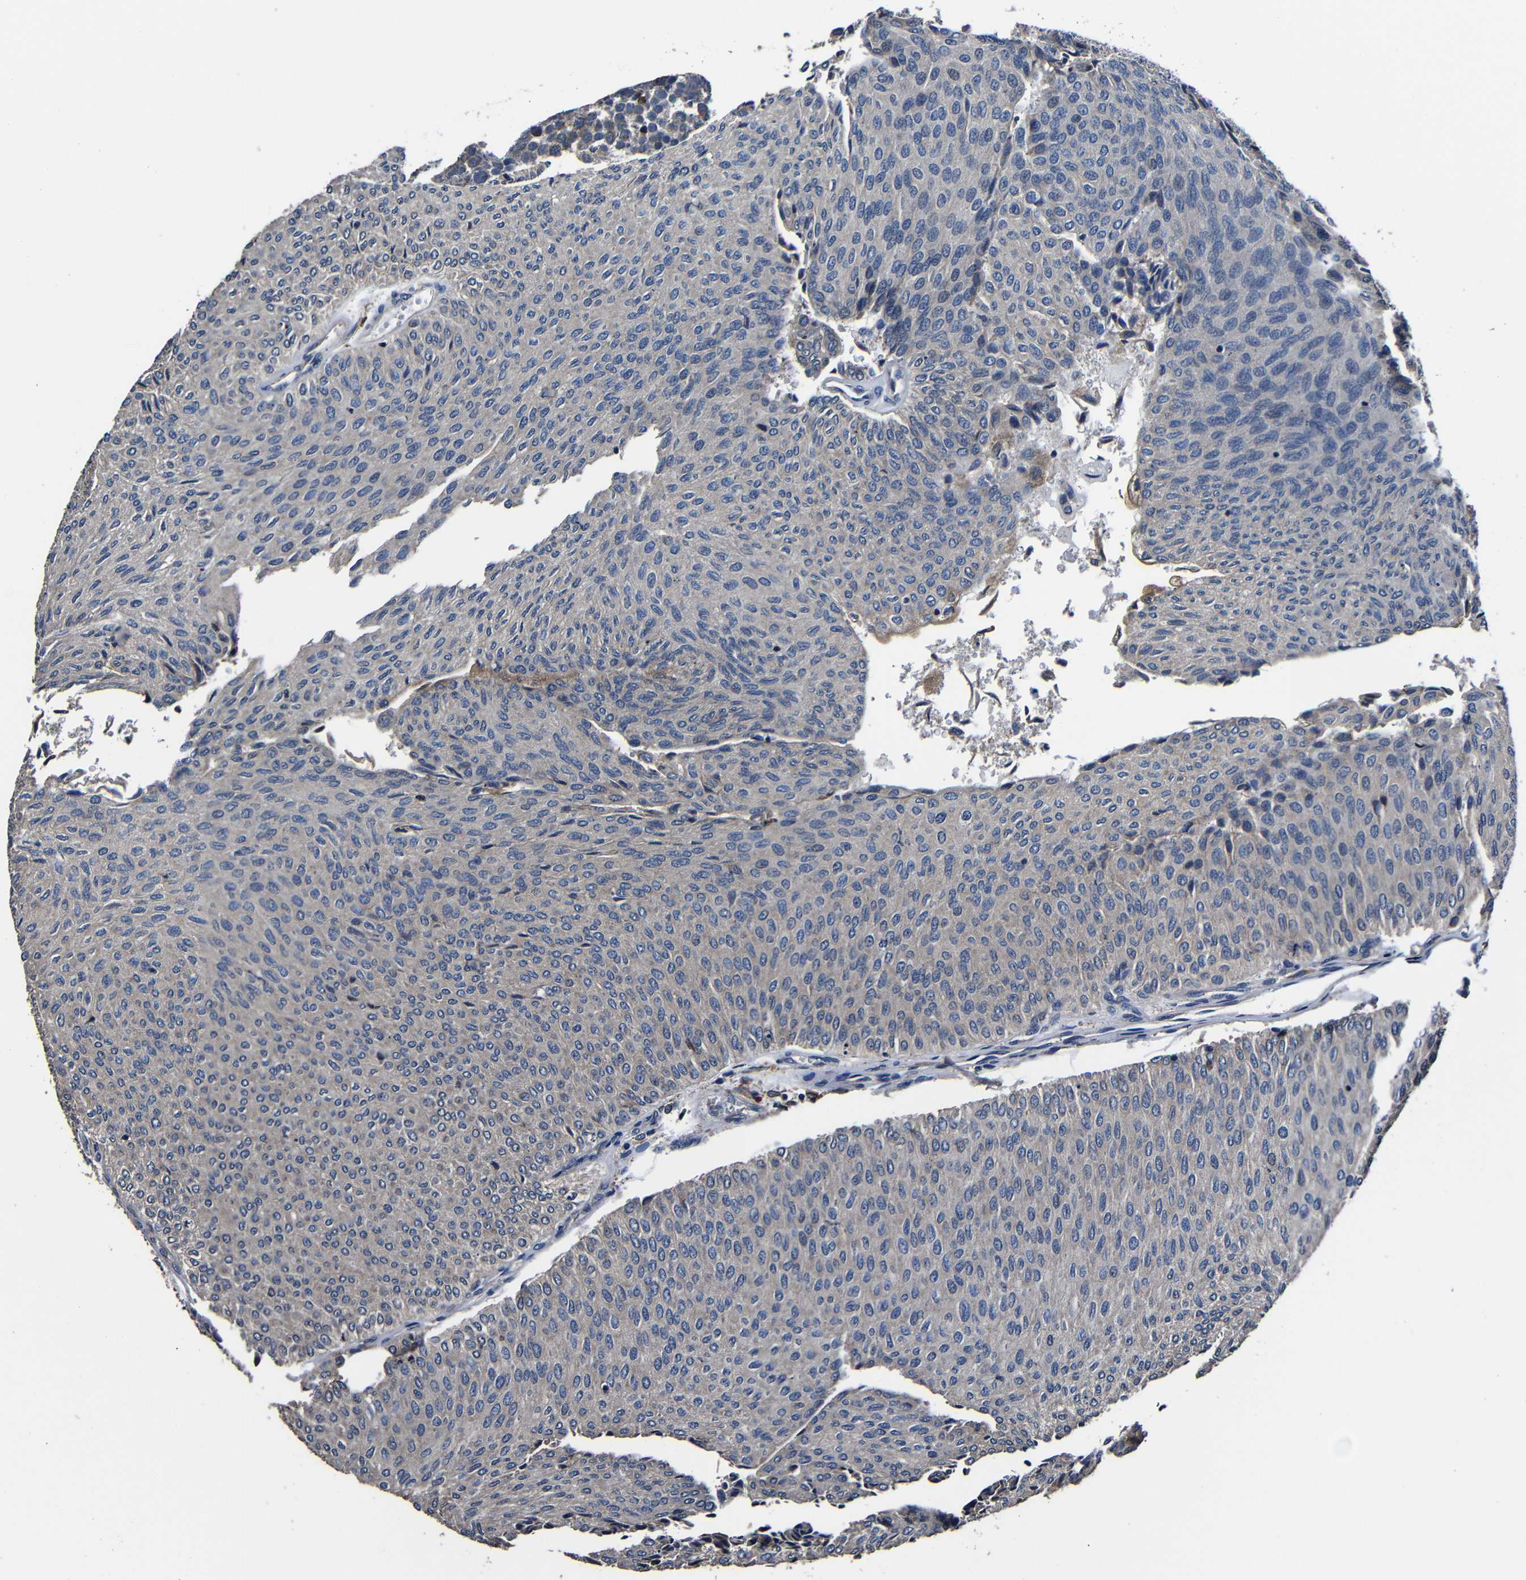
{"staining": {"intensity": "weak", "quantity": "<25%", "location": "cytoplasmic/membranous"}, "tissue": "urothelial cancer", "cell_type": "Tumor cells", "image_type": "cancer", "snomed": [{"axis": "morphology", "description": "Urothelial carcinoma, Low grade"}, {"axis": "topography", "description": "Urinary bladder"}], "caption": "There is no significant expression in tumor cells of urothelial cancer.", "gene": "SCN9A", "patient": {"sex": "male", "age": 78}}